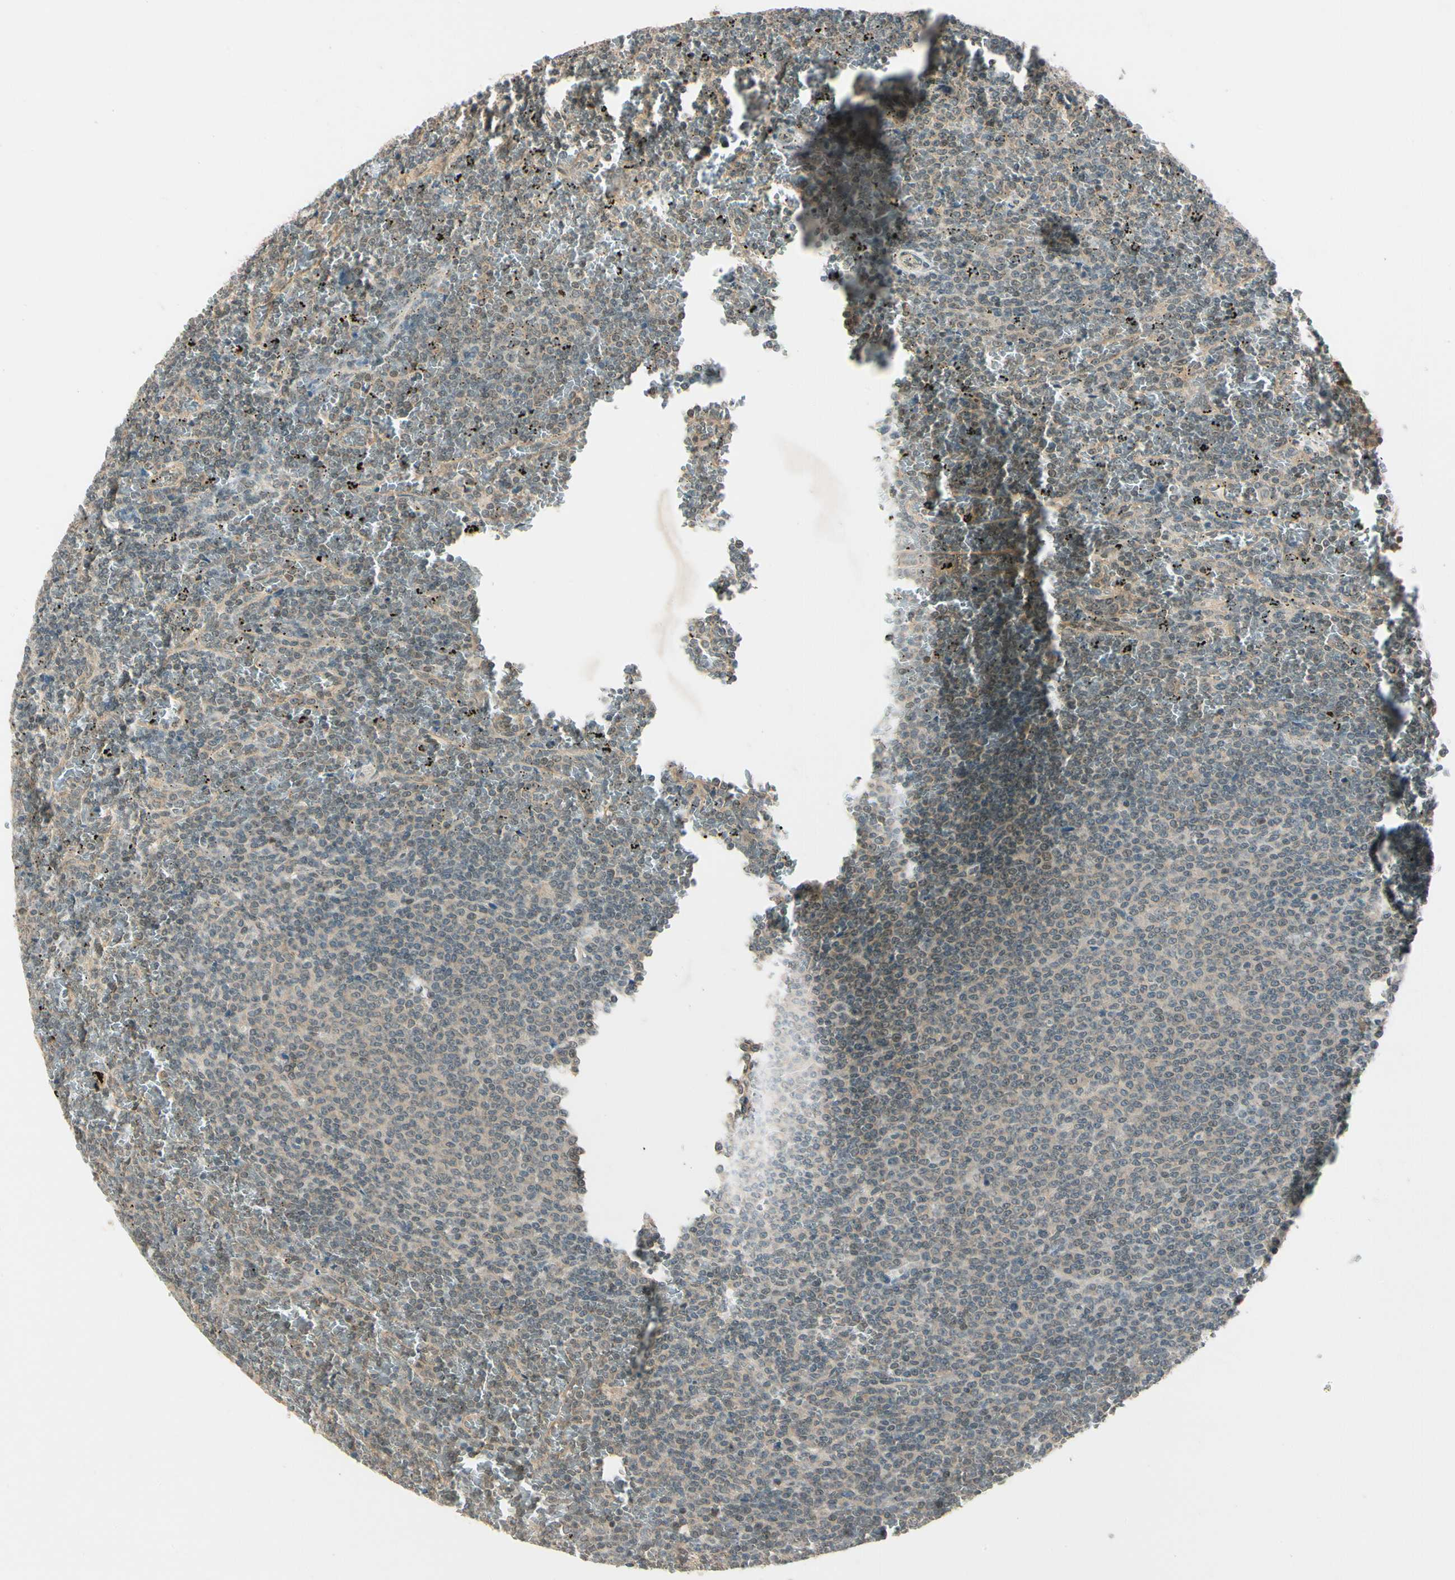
{"staining": {"intensity": "weak", "quantity": "25%-75%", "location": "cytoplasmic/membranous"}, "tissue": "lymphoma", "cell_type": "Tumor cells", "image_type": "cancer", "snomed": [{"axis": "morphology", "description": "Malignant lymphoma, non-Hodgkin's type, Low grade"}, {"axis": "topography", "description": "Spleen"}], "caption": "Protein analysis of malignant lymphoma, non-Hodgkin's type (low-grade) tissue shows weak cytoplasmic/membranous positivity in approximately 25%-75% of tumor cells.", "gene": "ZSCAN12", "patient": {"sex": "female", "age": 77}}